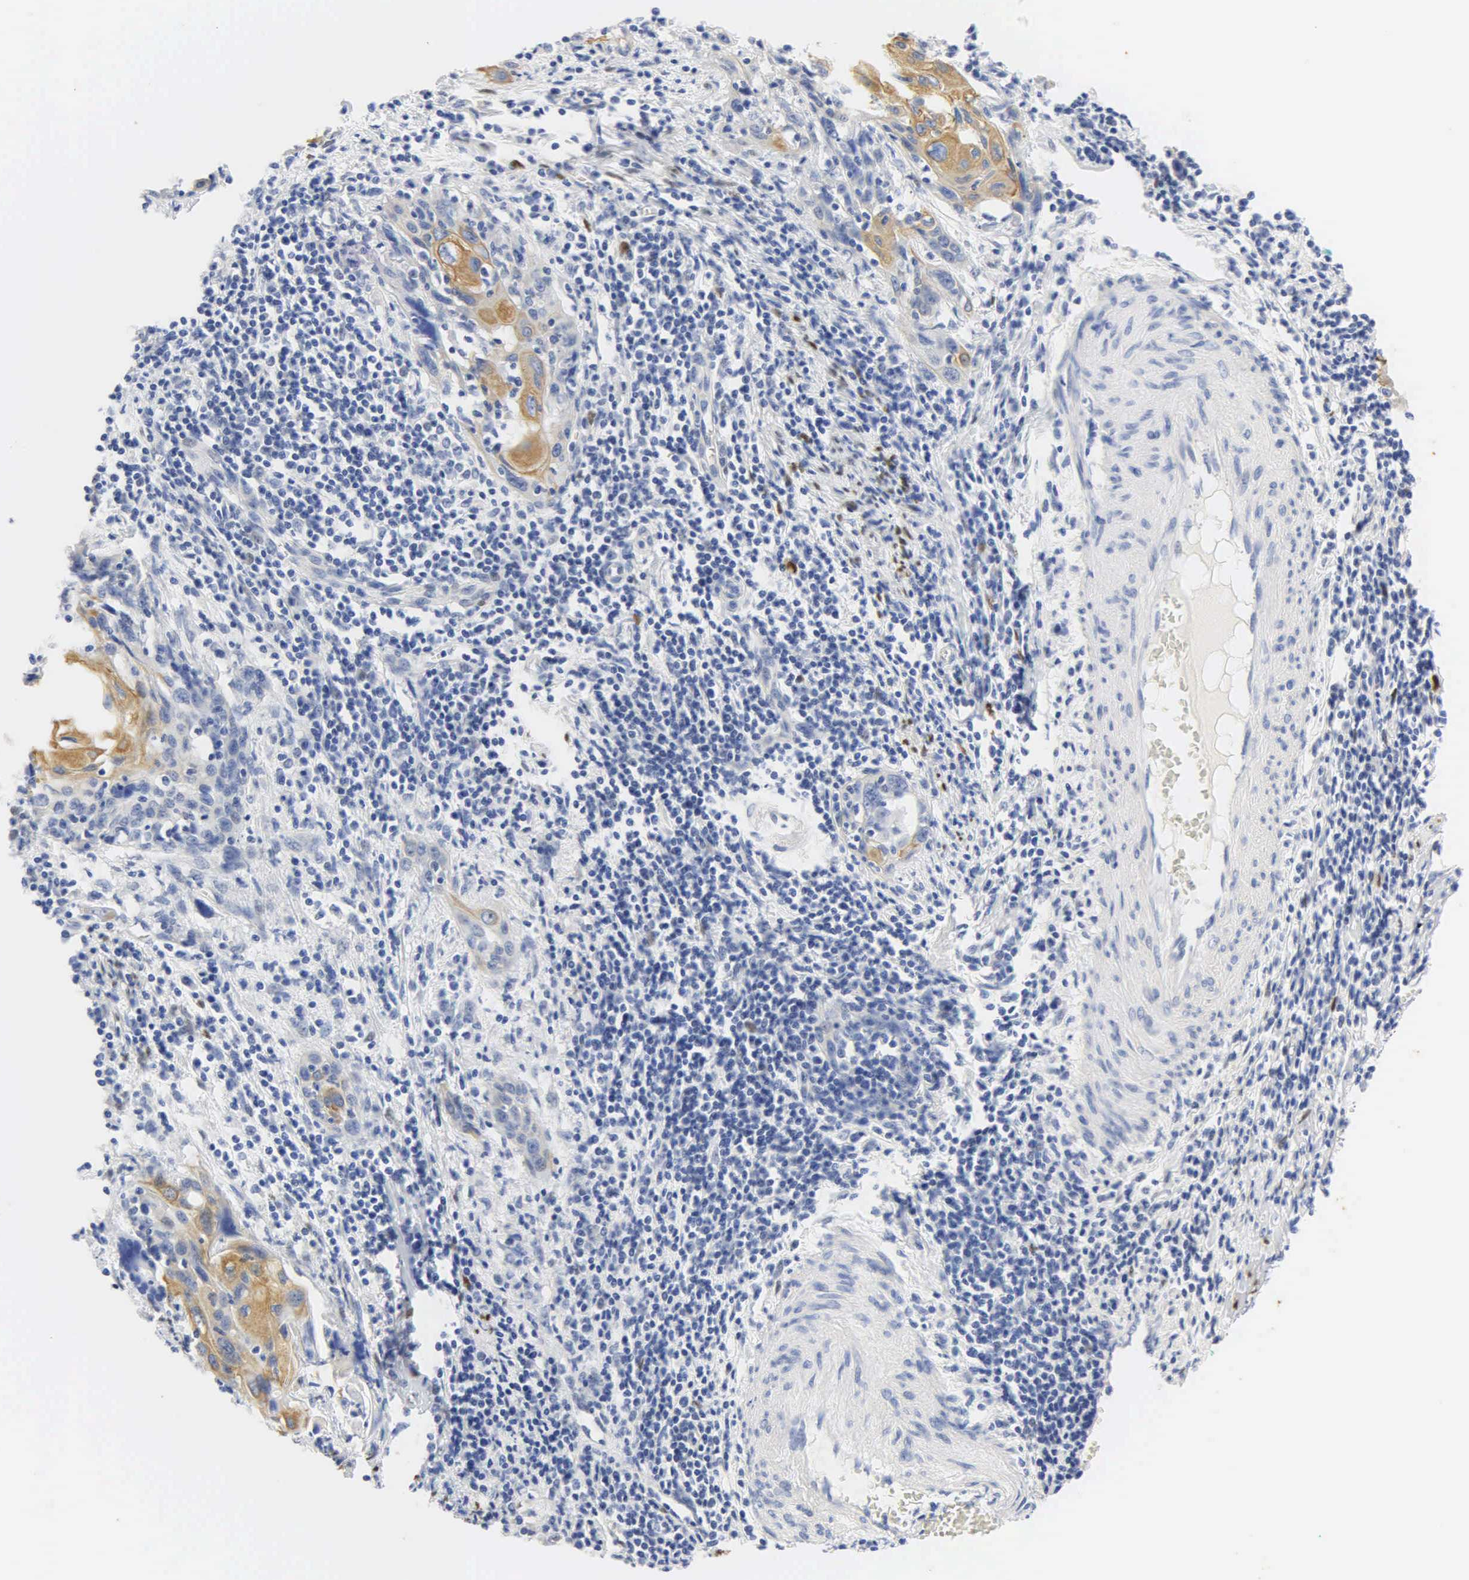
{"staining": {"intensity": "weak", "quantity": "25%-75%", "location": "cytoplasmic/membranous"}, "tissue": "cervical cancer", "cell_type": "Tumor cells", "image_type": "cancer", "snomed": [{"axis": "morphology", "description": "Squamous cell carcinoma, NOS"}, {"axis": "topography", "description": "Cervix"}], "caption": "A brown stain shows weak cytoplasmic/membranous staining of a protein in human cervical cancer (squamous cell carcinoma) tumor cells.", "gene": "PGR", "patient": {"sex": "female", "age": 54}}